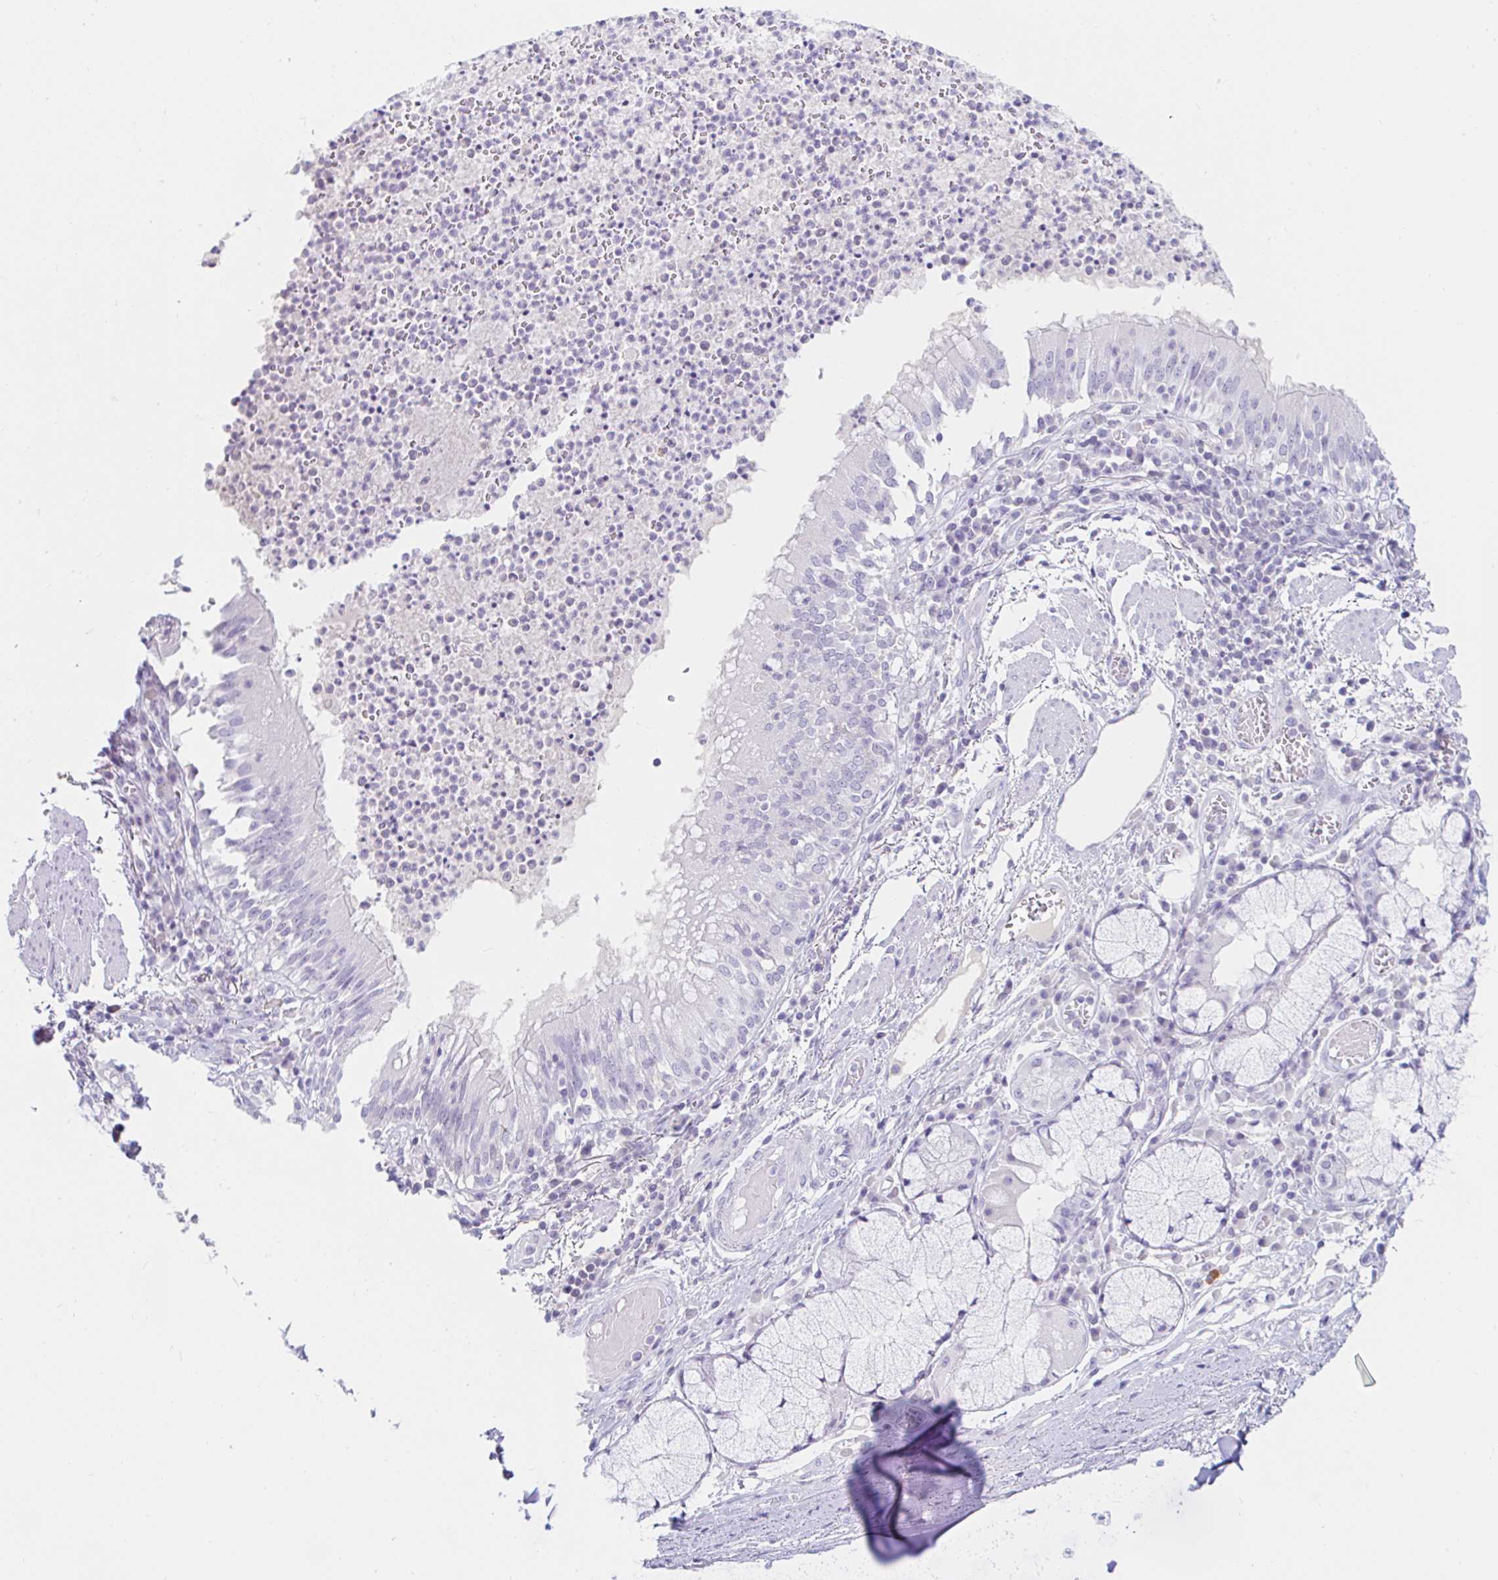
{"staining": {"intensity": "negative", "quantity": "none", "location": "none"}, "tissue": "bronchus", "cell_type": "Respiratory epithelial cells", "image_type": "normal", "snomed": [{"axis": "morphology", "description": "Normal tissue, NOS"}, {"axis": "topography", "description": "Lymph node"}, {"axis": "topography", "description": "Bronchus"}], "caption": "Respiratory epithelial cells are negative for protein expression in unremarkable human bronchus. (DAB (3,3'-diaminobenzidine) immunohistochemistry (IHC) with hematoxylin counter stain).", "gene": "TEX44", "patient": {"sex": "male", "age": 56}}